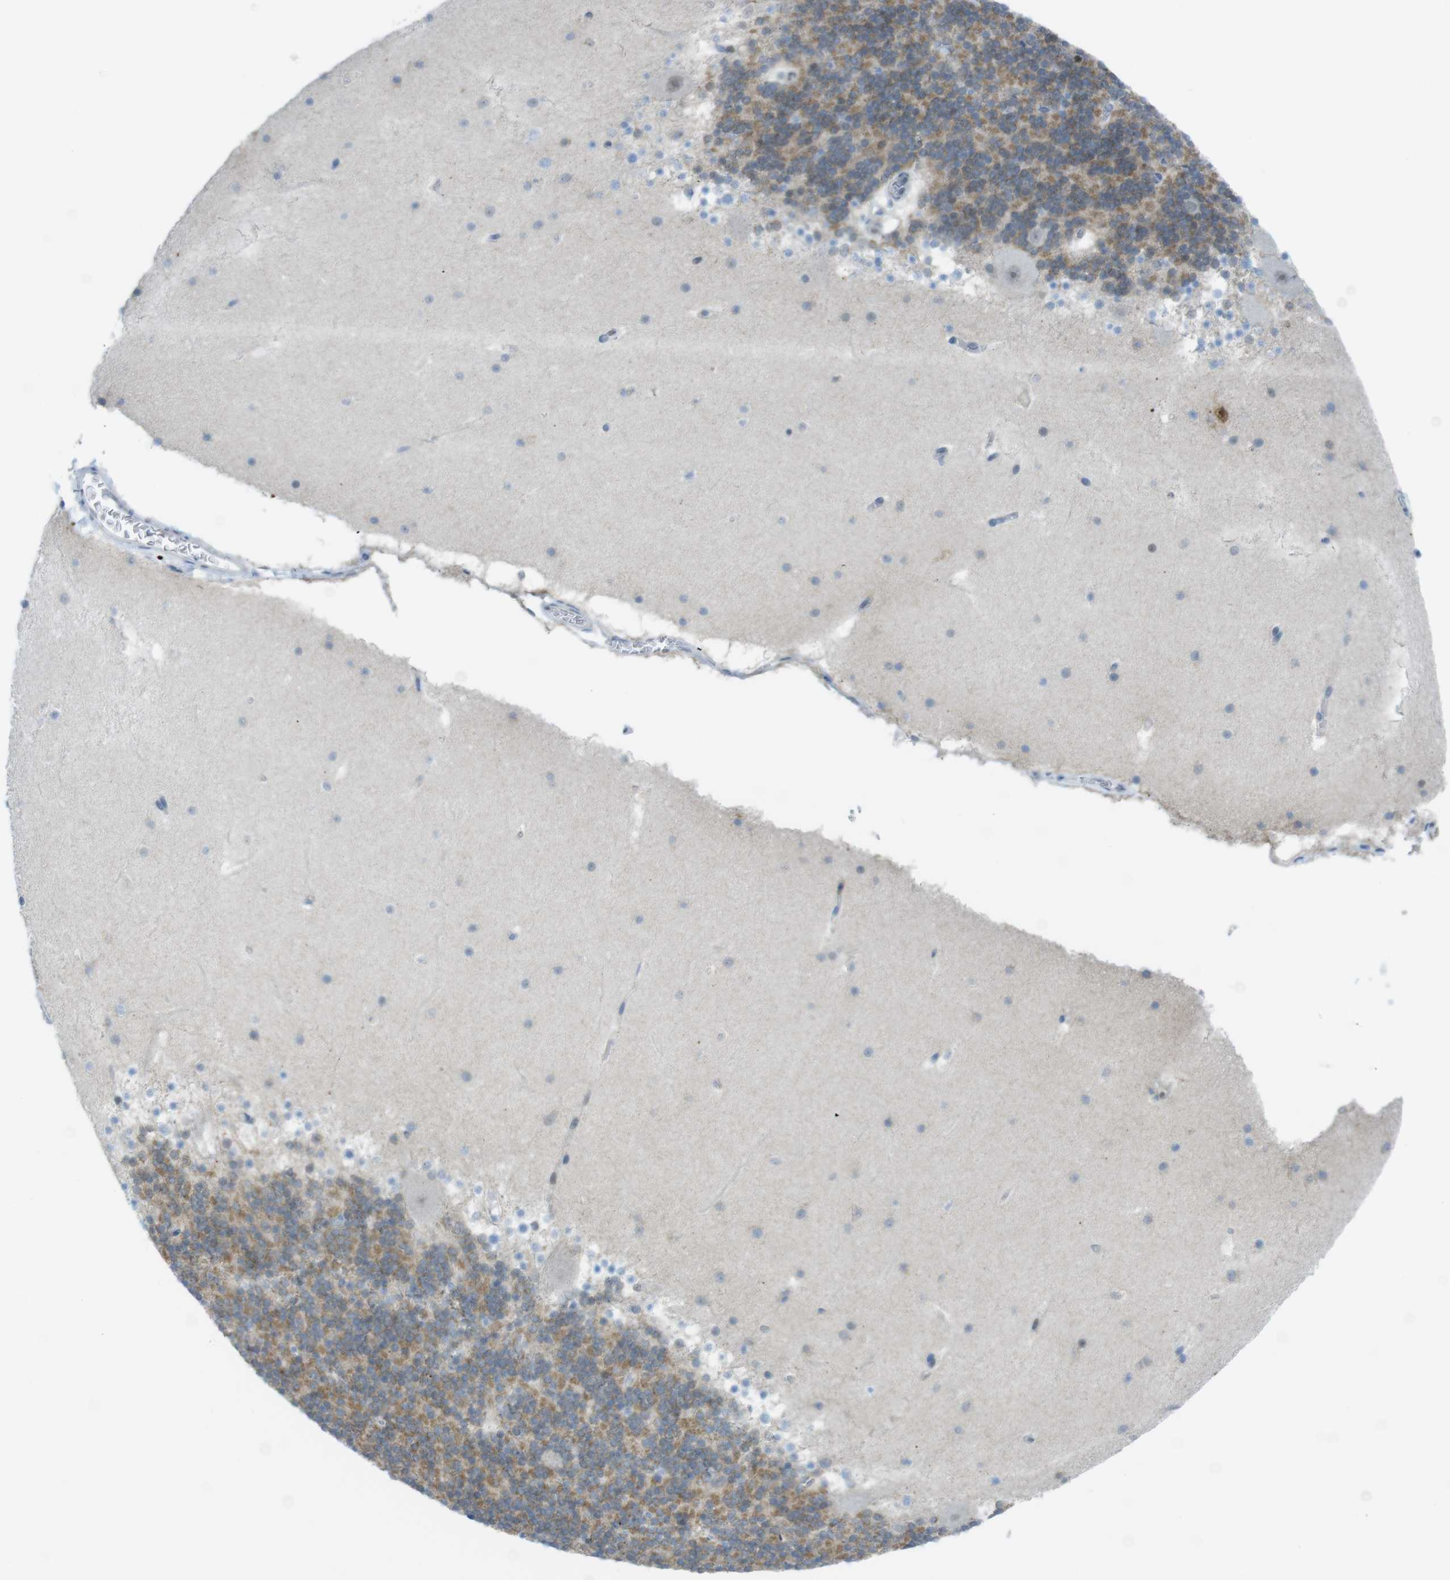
{"staining": {"intensity": "strong", "quantity": "<25%", "location": "cytoplasmic/membranous,nuclear"}, "tissue": "cerebellum", "cell_type": "Cells in granular layer", "image_type": "normal", "snomed": [{"axis": "morphology", "description": "Normal tissue, NOS"}, {"axis": "topography", "description": "Cerebellum"}], "caption": "Immunohistochemical staining of unremarkable cerebellum shows medium levels of strong cytoplasmic/membranous,nuclear positivity in about <25% of cells in granular layer.", "gene": "UBB", "patient": {"sex": "female", "age": 19}}